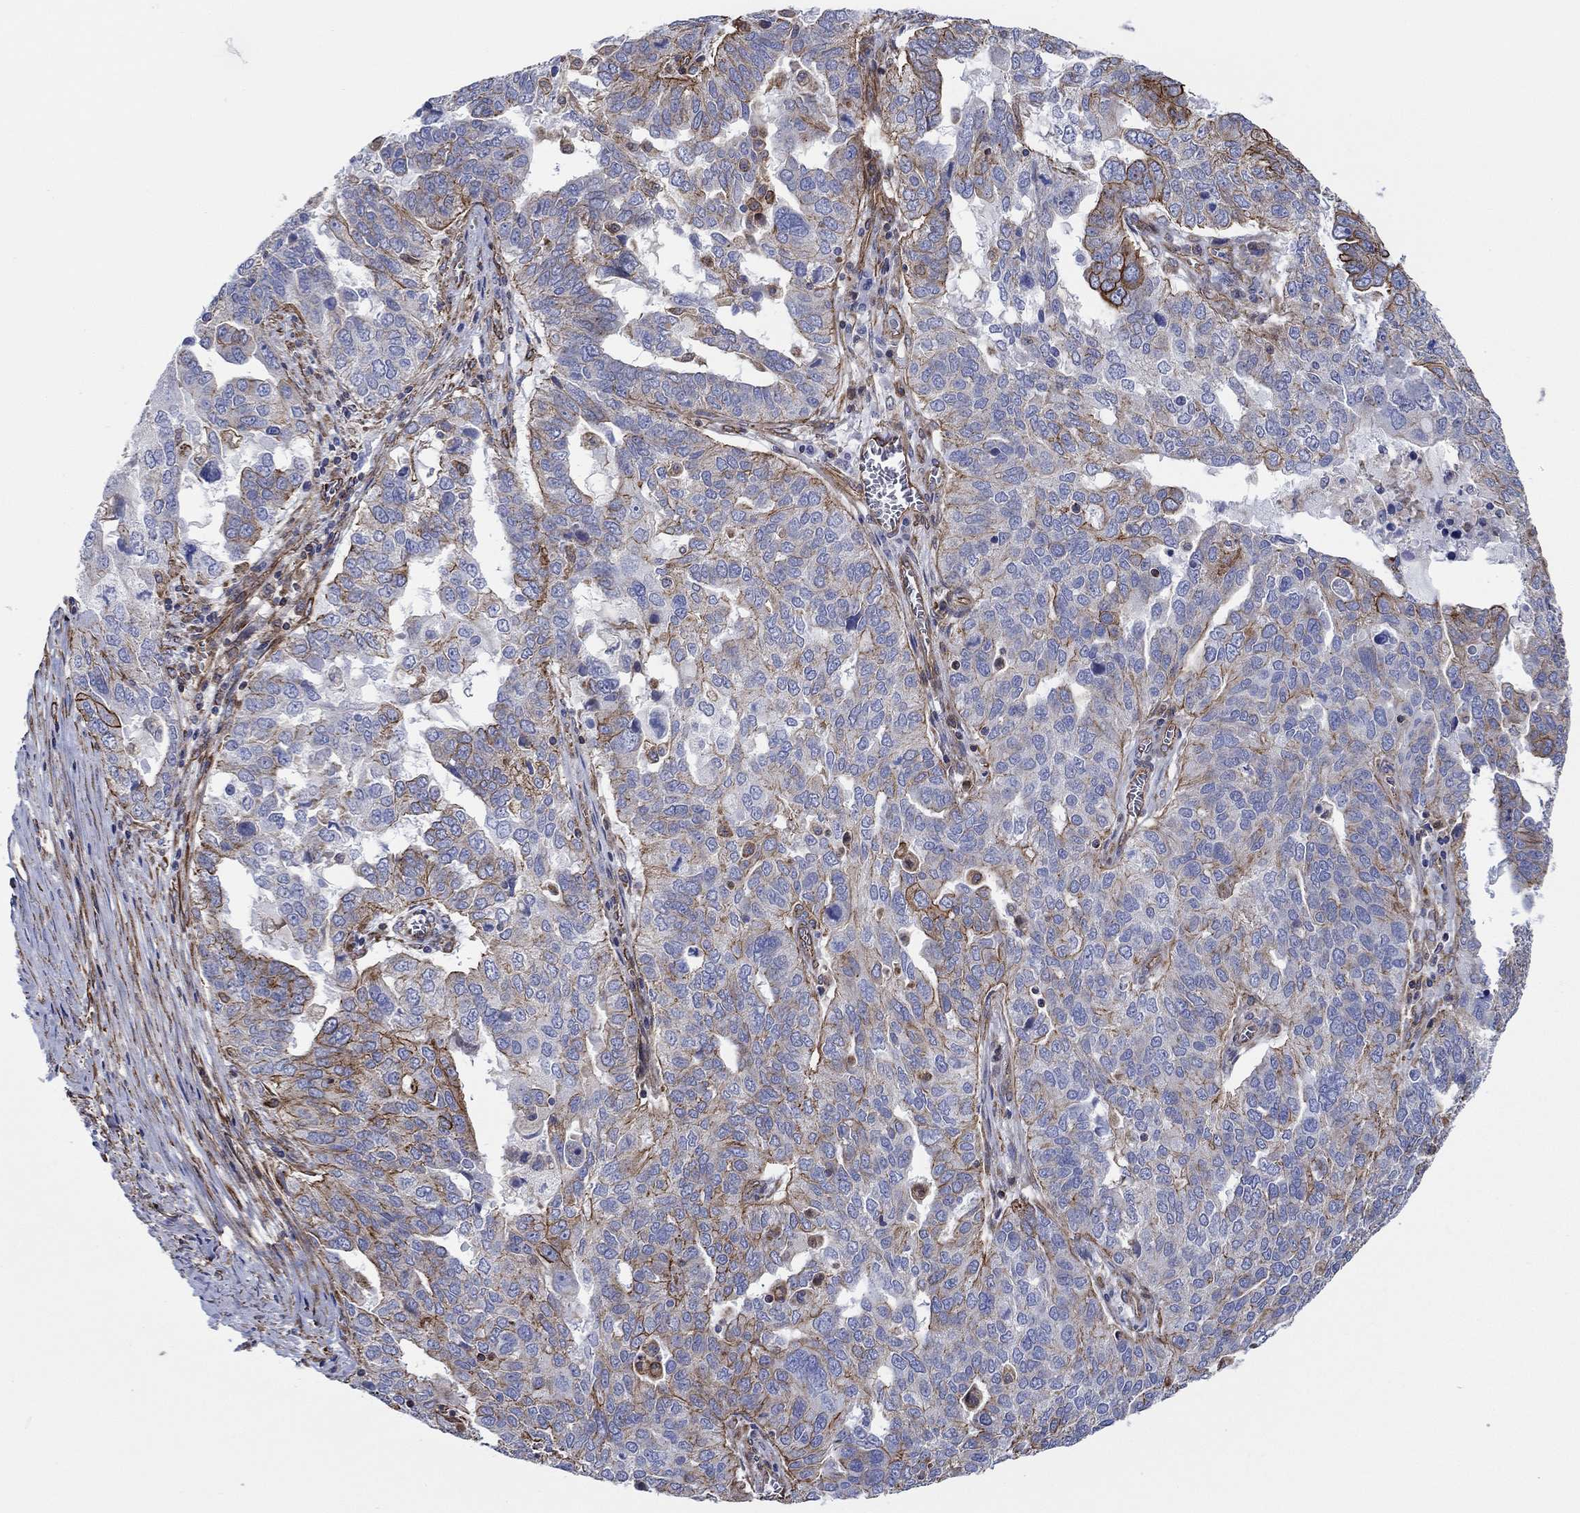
{"staining": {"intensity": "strong", "quantity": "<25%", "location": "cytoplasmic/membranous"}, "tissue": "ovarian cancer", "cell_type": "Tumor cells", "image_type": "cancer", "snomed": [{"axis": "morphology", "description": "Carcinoma, endometroid"}, {"axis": "topography", "description": "Soft tissue"}, {"axis": "topography", "description": "Ovary"}], "caption": "This photomicrograph demonstrates immunohistochemistry (IHC) staining of human endometroid carcinoma (ovarian), with medium strong cytoplasmic/membranous staining in about <25% of tumor cells.", "gene": "FMN1", "patient": {"sex": "female", "age": 52}}